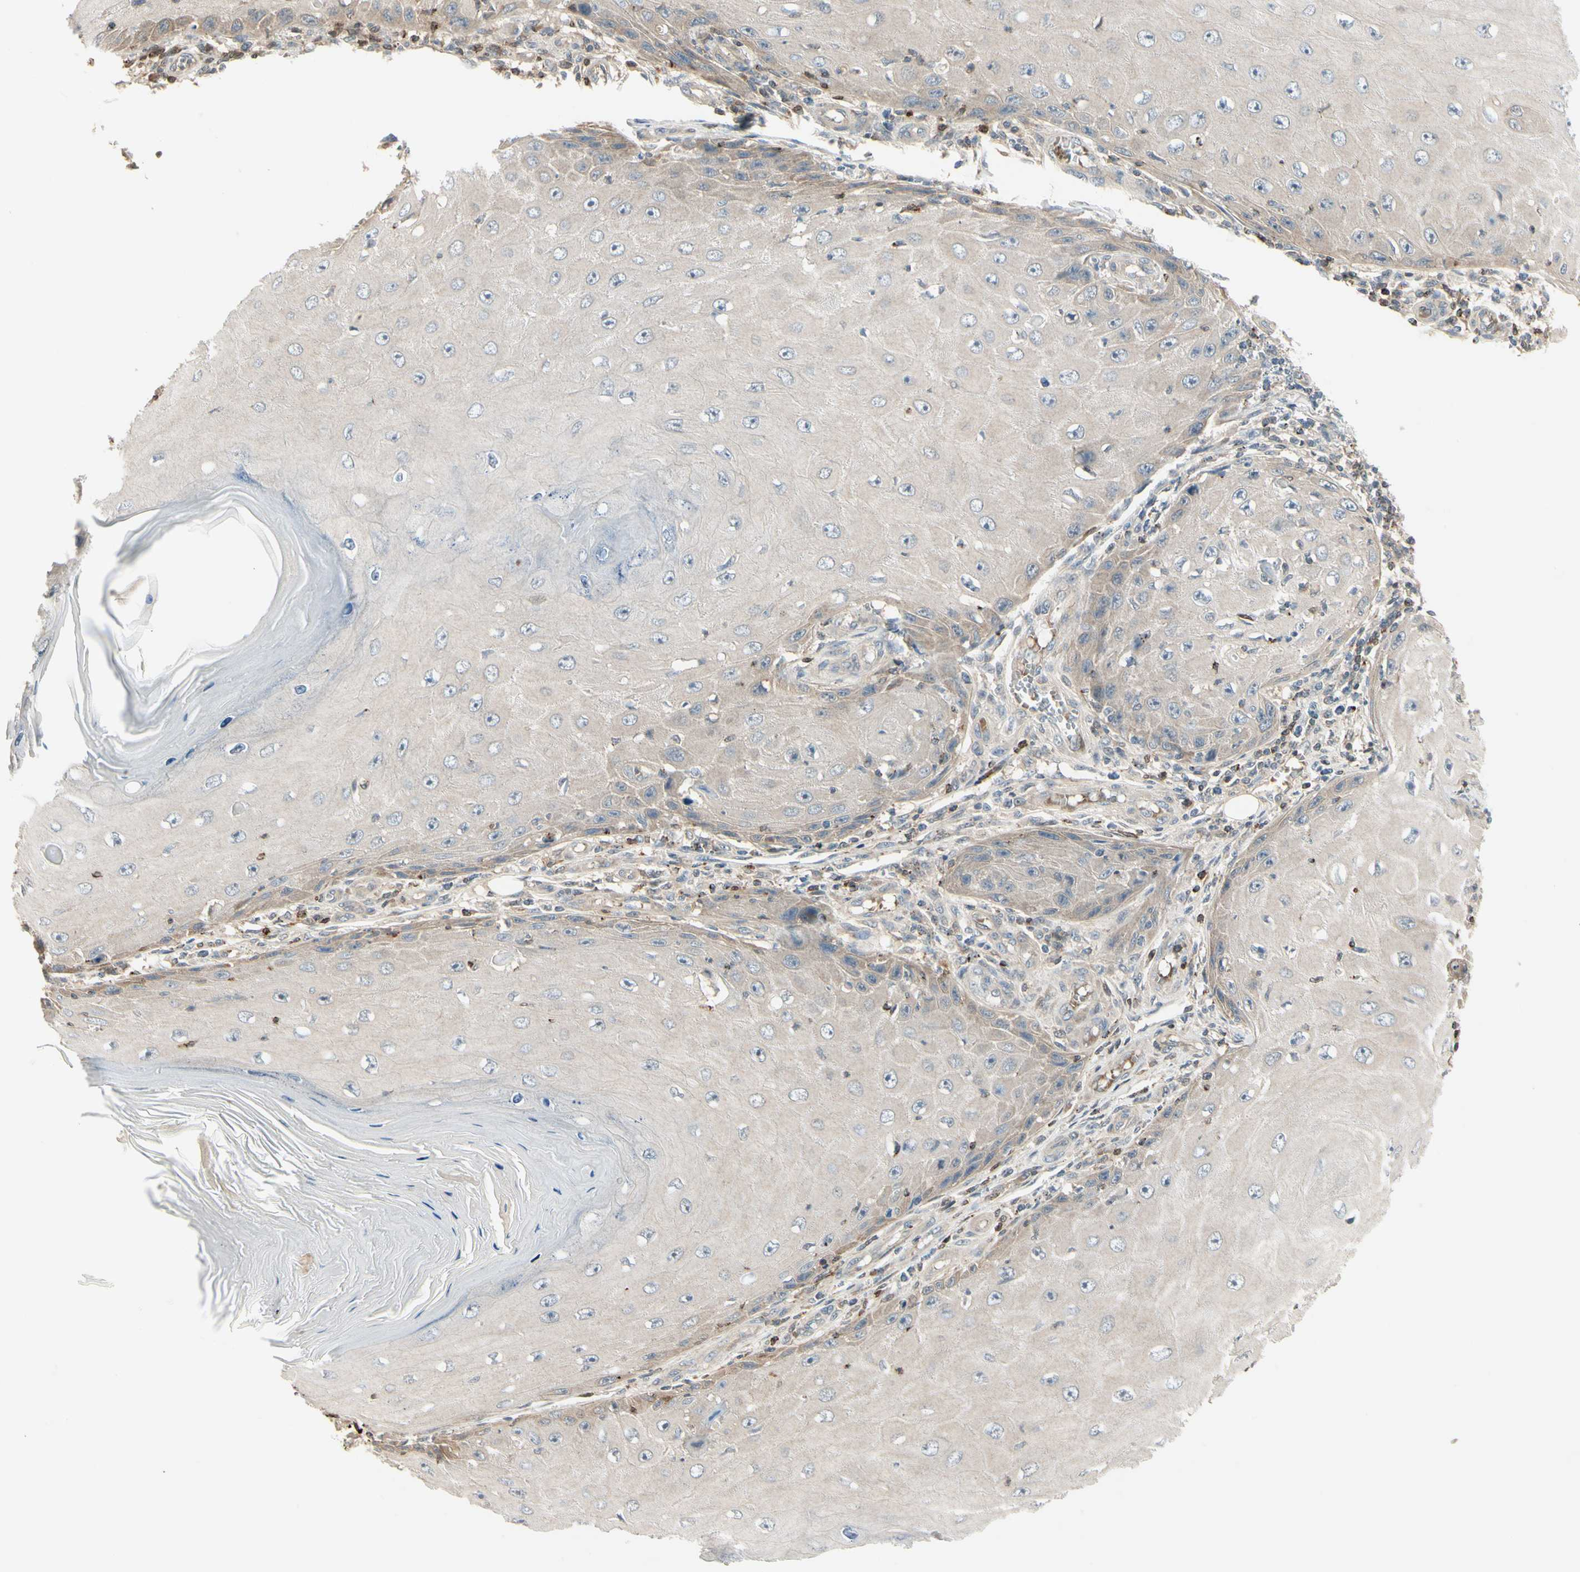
{"staining": {"intensity": "weak", "quantity": "<25%", "location": "cytoplasmic/membranous"}, "tissue": "skin cancer", "cell_type": "Tumor cells", "image_type": "cancer", "snomed": [{"axis": "morphology", "description": "Squamous cell carcinoma, NOS"}, {"axis": "topography", "description": "Skin"}], "caption": "IHC image of human skin squamous cell carcinoma stained for a protein (brown), which demonstrates no staining in tumor cells.", "gene": "EVC", "patient": {"sex": "female", "age": 73}}